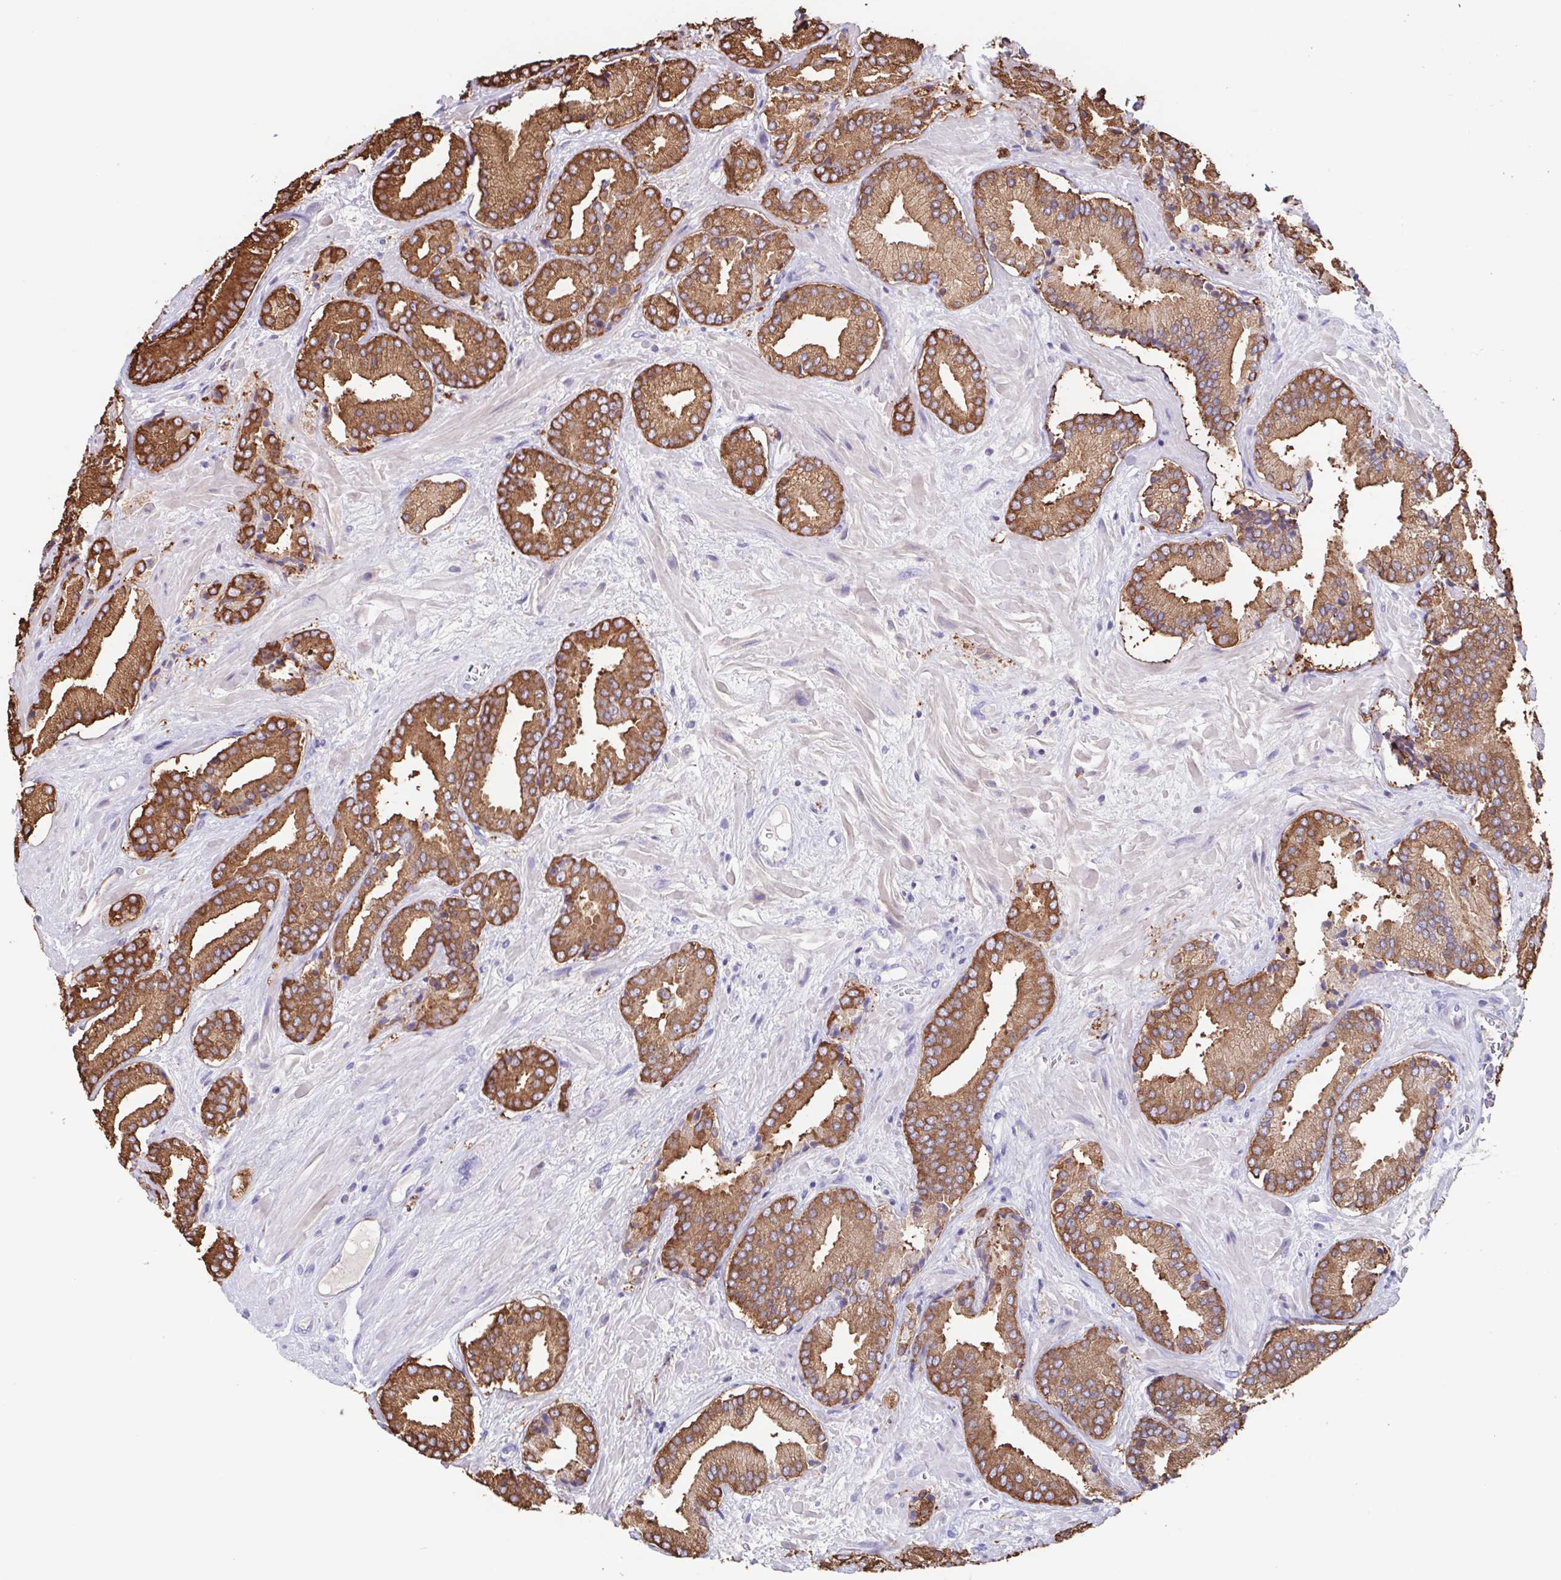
{"staining": {"intensity": "strong", "quantity": ">75%", "location": "cytoplasmic/membranous"}, "tissue": "prostate cancer", "cell_type": "Tumor cells", "image_type": "cancer", "snomed": [{"axis": "morphology", "description": "Adenocarcinoma, High grade"}, {"axis": "topography", "description": "Prostate"}], "caption": "Protein expression analysis of prostate high-grade adenocarcinoma reveals strong cytoplasmic/membranous staining in about >75% of tumor cells.", "gene": "TPD52", "patient": {"sex": "male", "age": 56}}